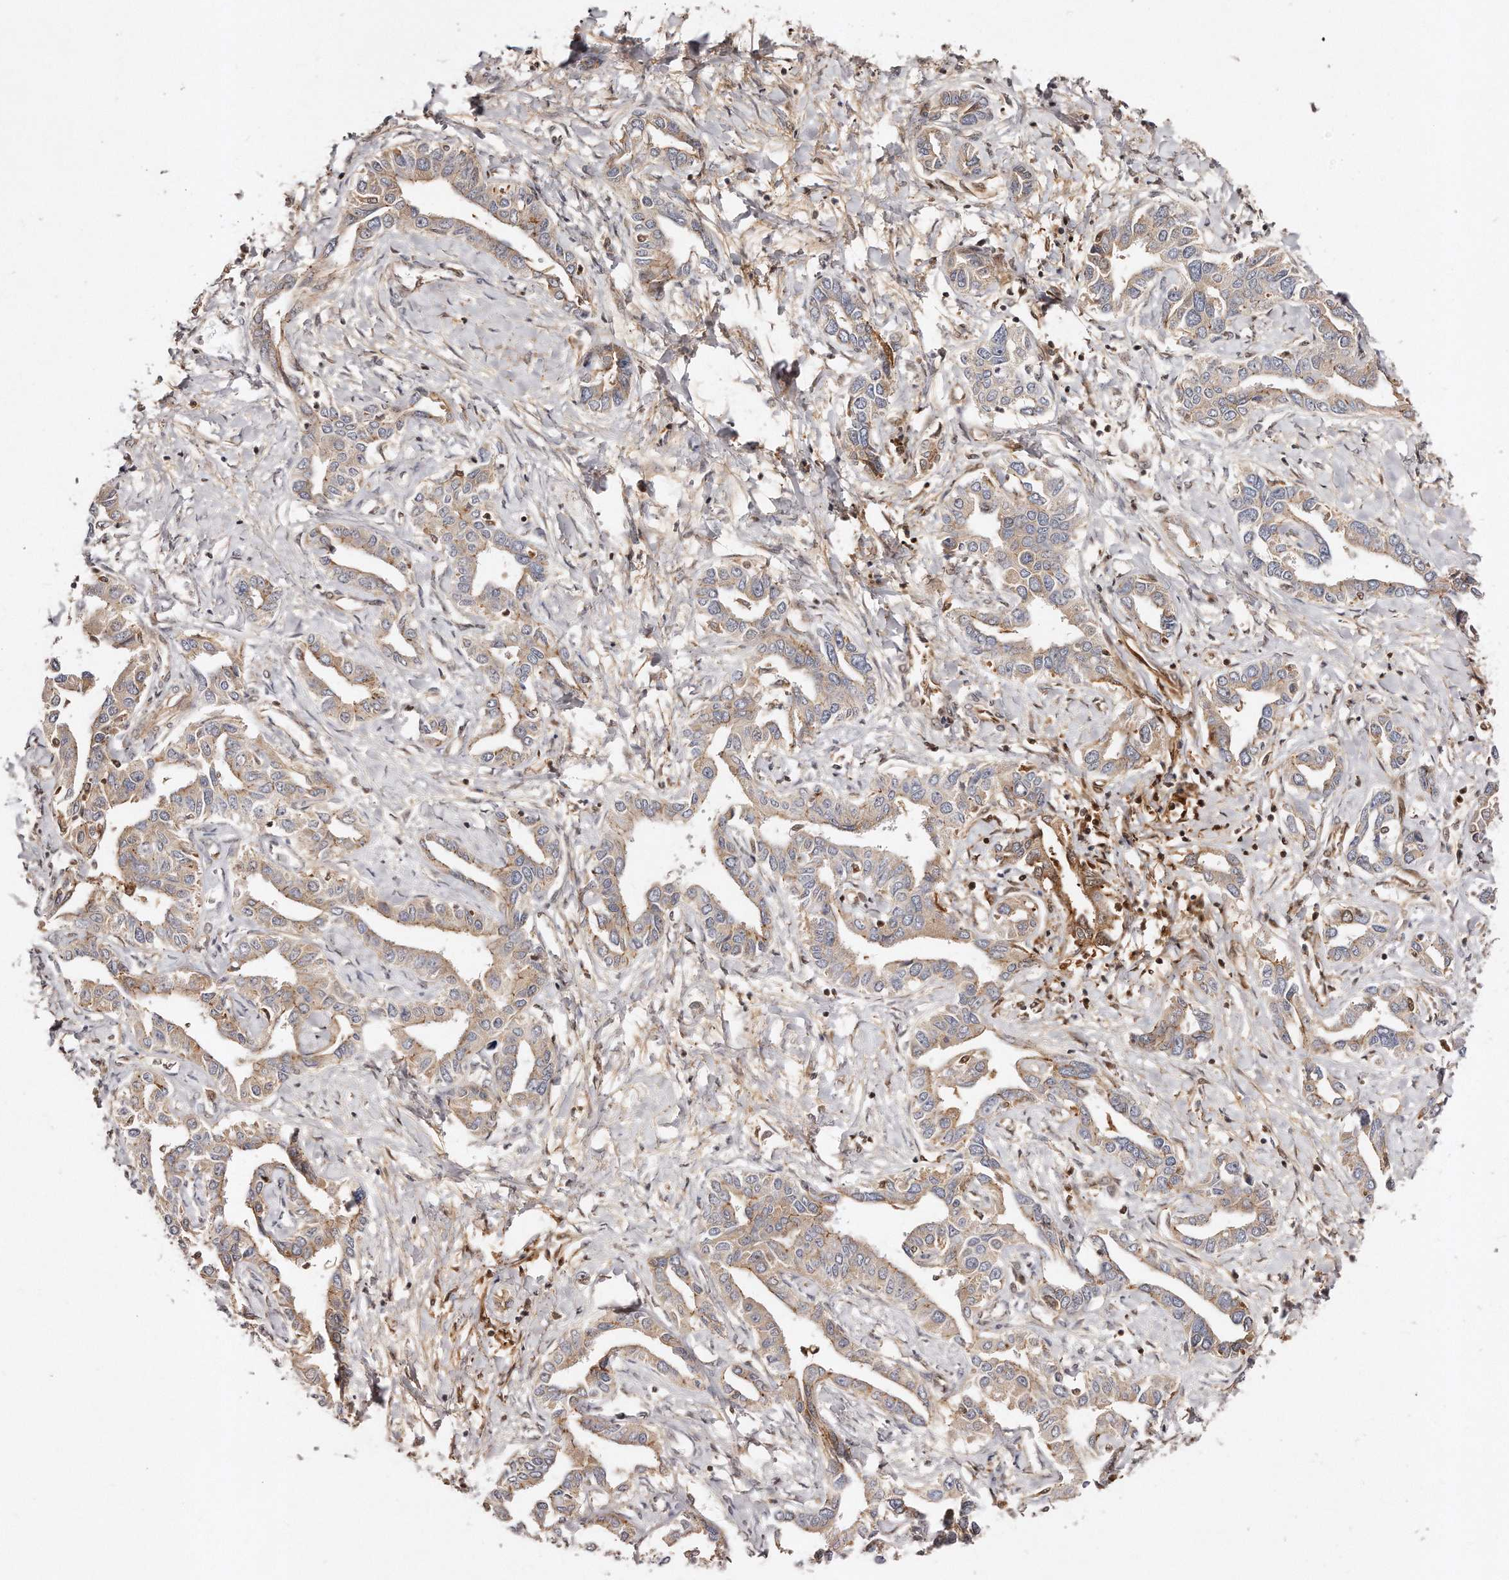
{"staining": {"intensity": "weak", "quantity": ">75%", "location": "cytoplasmic/membranous"}, "tissue": "liver cancer", "cell_type": "Tumor cells", "image_type": "cancer", "snomed": [{"axis": "morphology", "description": "Cholangiocarcinoma"}, {"axis": "topography", "description": "Liver"}], "caption": "Immunohistochemistry histopathology image of cholangiocarcinoma (liver) stained for a protein (brown), which shows low levels of weak cytoplasmic/membranous expression in about >75% of tumor cells.", "gene": "GBP4", "patient": {"sex": "male", "age": 59}}